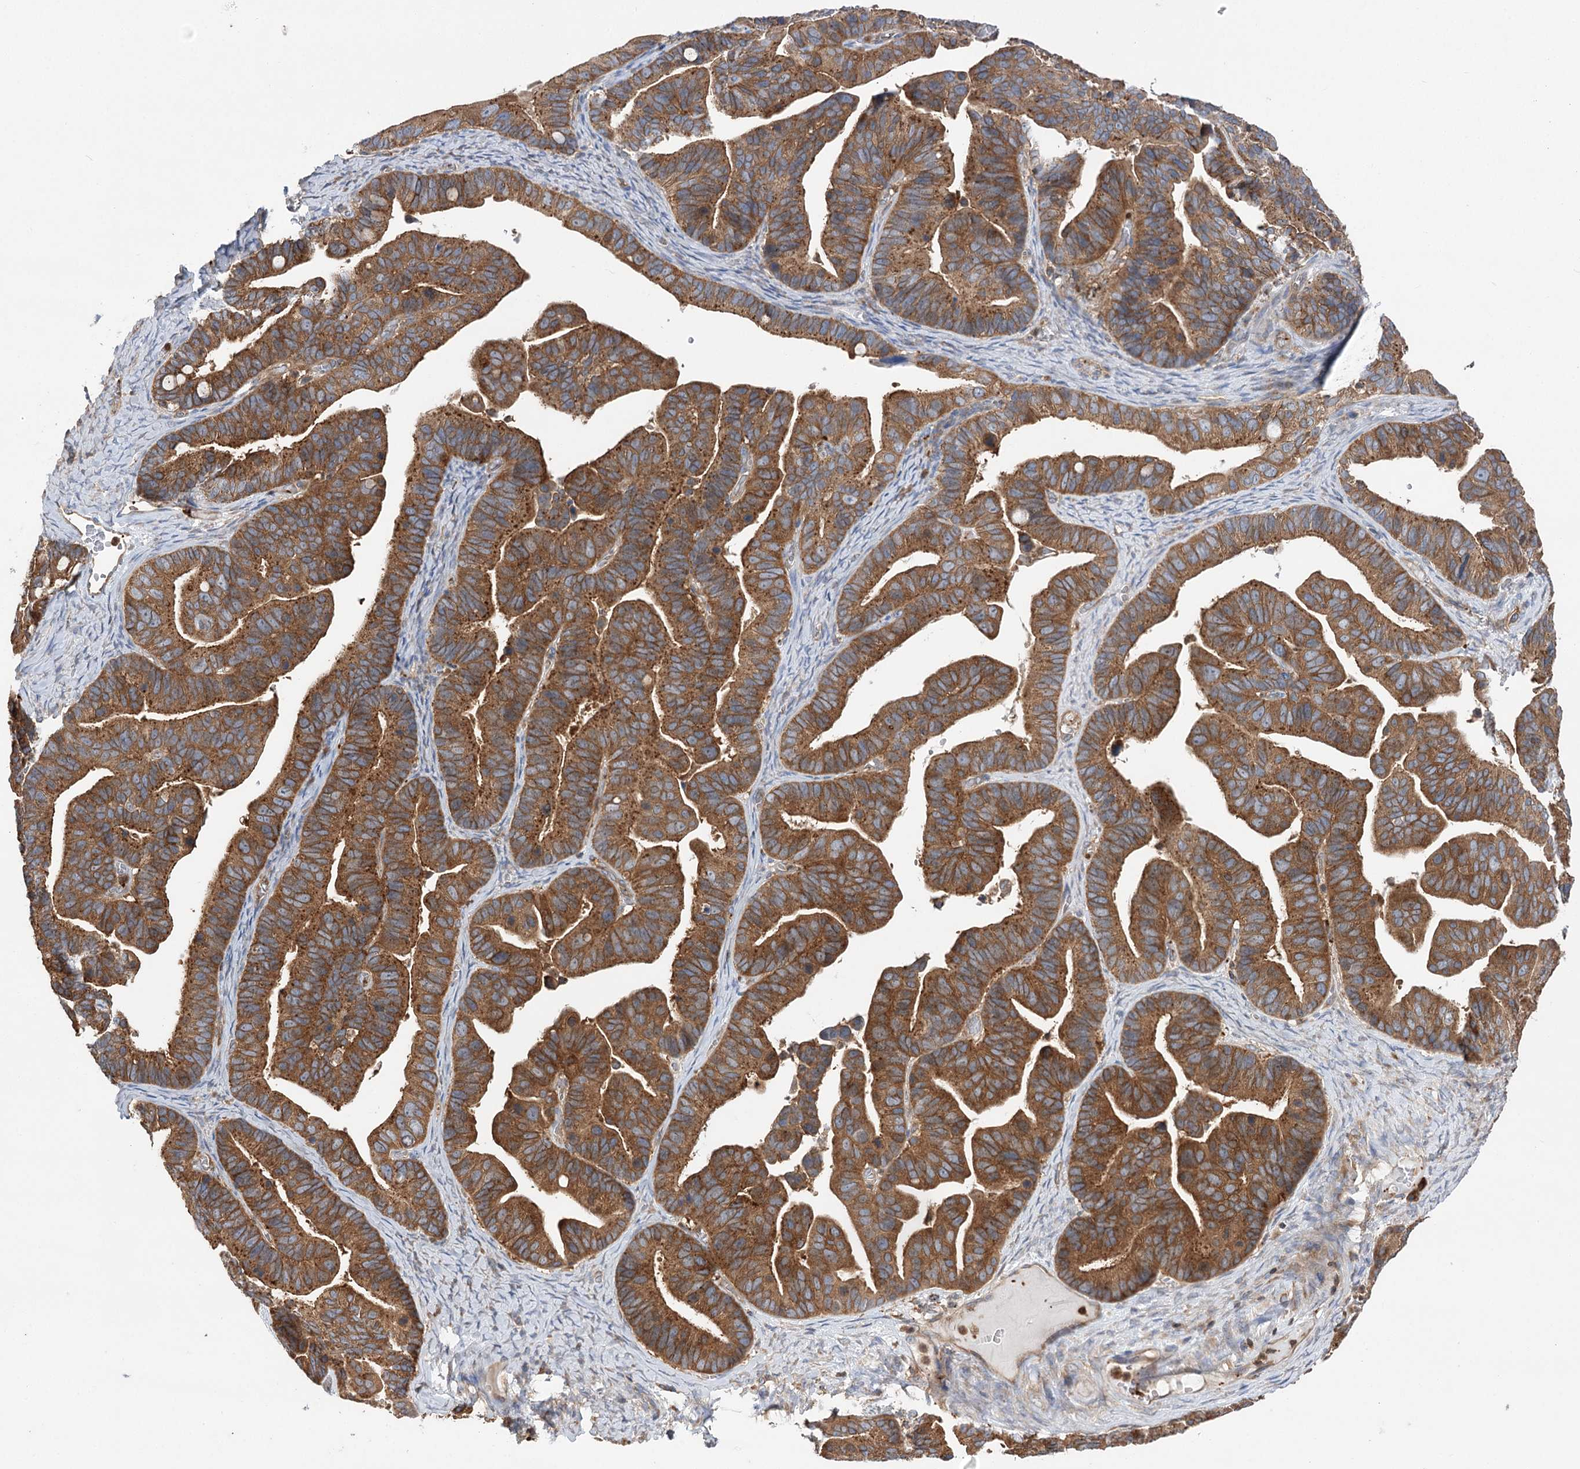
{"staining": {"intensity": "moderate", "quantity": ">75%", "location": "cytoplasmic/membranous"}, "tissue": "ovarian cancer", "cell_type": "Tumor cells", "image_type": "cancer", "snomed": [{"axis": "morphology", "description": "Cystadenocarcinoma, serous, NOS"}, {"axis": "topography", "description": "Ovary"}], "caption": "Moderate cytoplasmic/membranous staining for a protein is present in about >75% of tumor cells of serous cystadenocarcinoma (ovarian) using immunohistochemistry.", "gene": "VPS37B", "patient": {"sex": "female", "age": 56}}